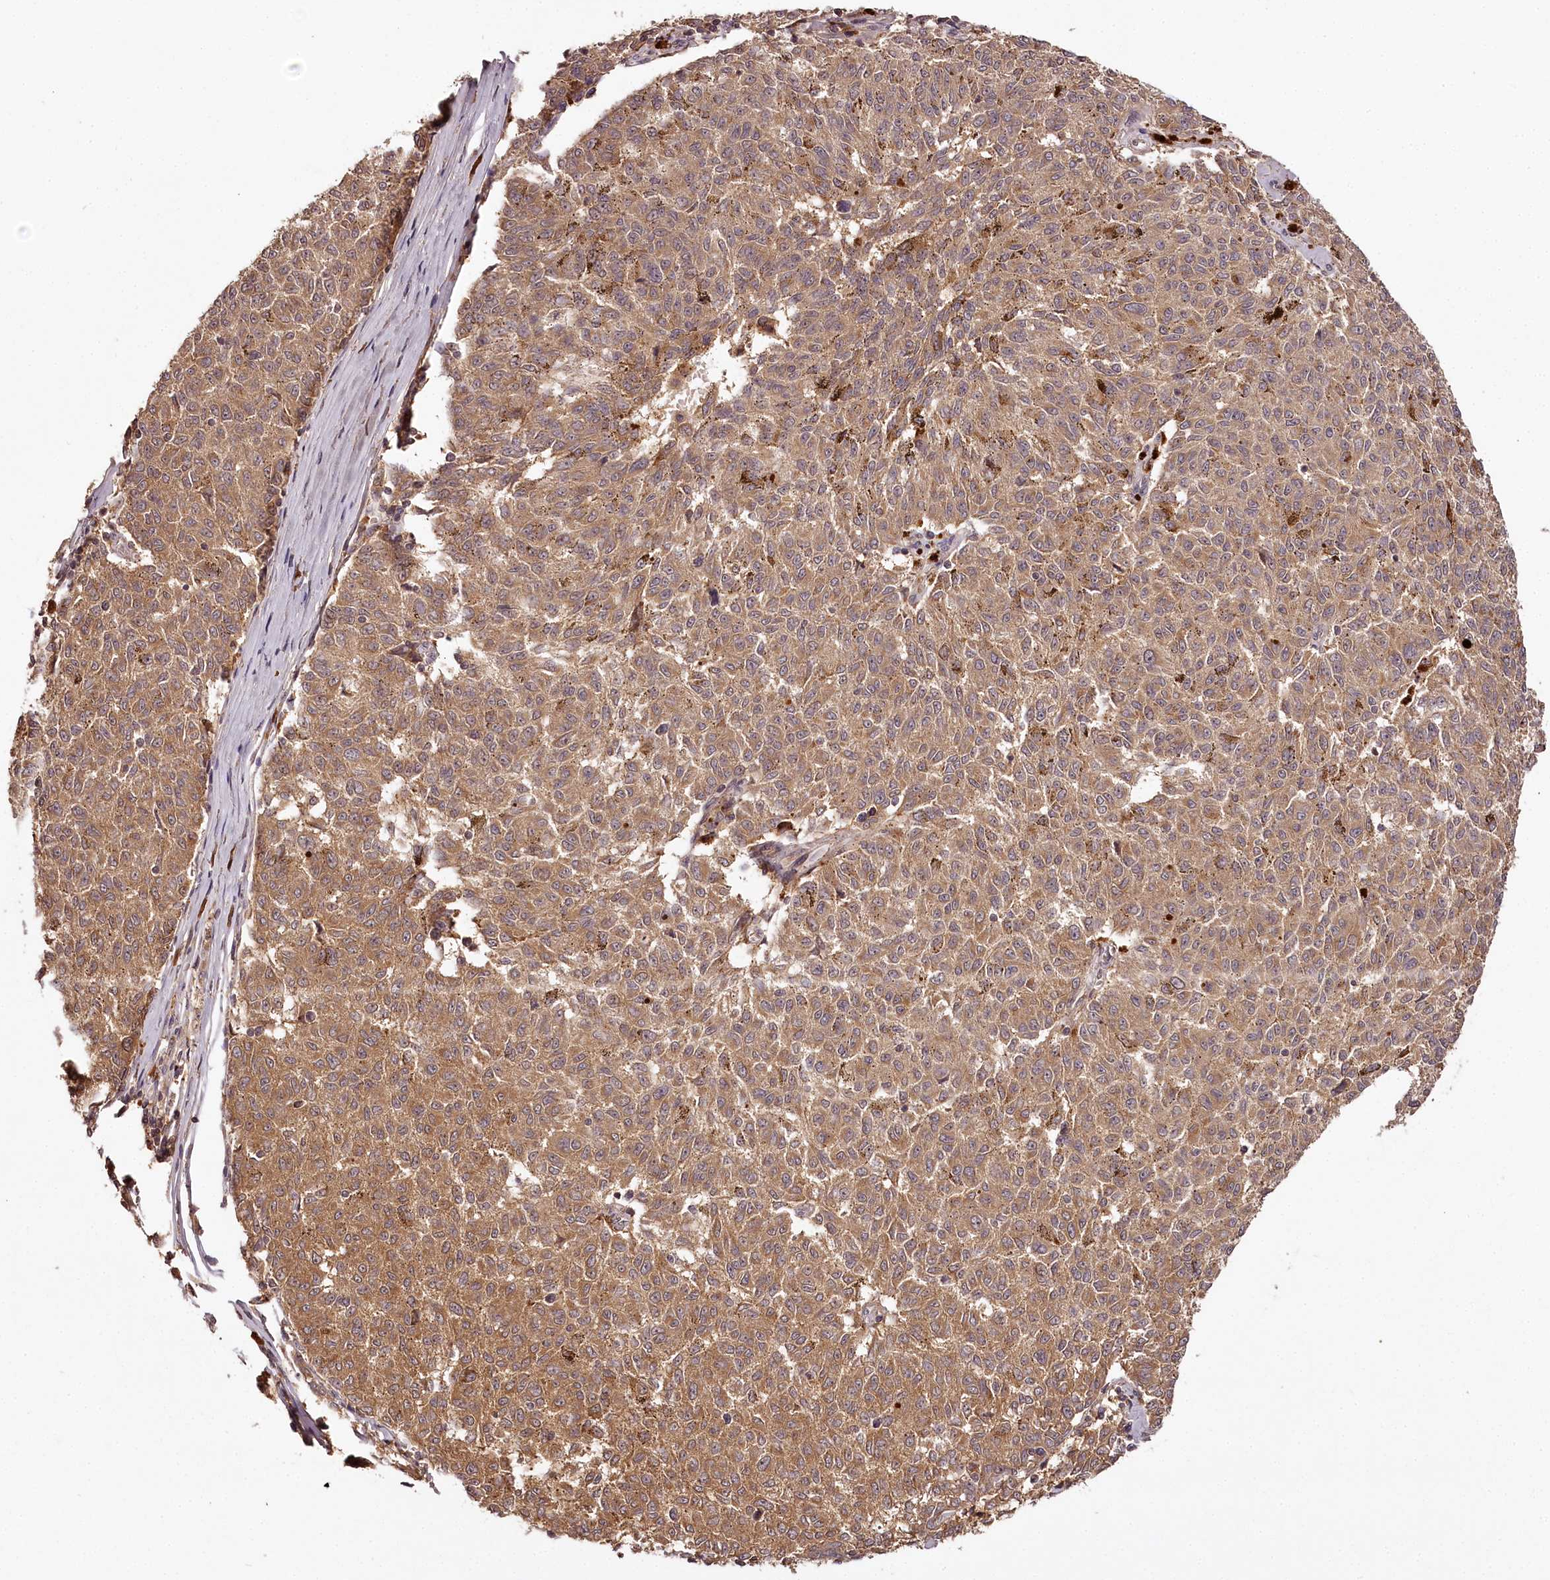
{"staining": {"intensity": "moderate", "quantity": ">75%", "location": "cytoplasmic/membranous"}, "tissue": "melanoma", "cell_type": "Tumor cells", "image_type": "cancer", "snomed": [{"axis": "morphology", "description": "Malignant melanoma, NOS"}, {"axis": "topography", "description": "Skin"}], "caption": "A medium amount of moderate cytoplasmic/membranous staining is appreciated in approximately >75% of tumor cells in malignant melanoma tissue. (DAB (3,3'-diaminobenzidine) = brown stain, brightfield microscopy at high magnification).", "gene": "TTC12", "patient": {"sex": "female", "age": 72}}